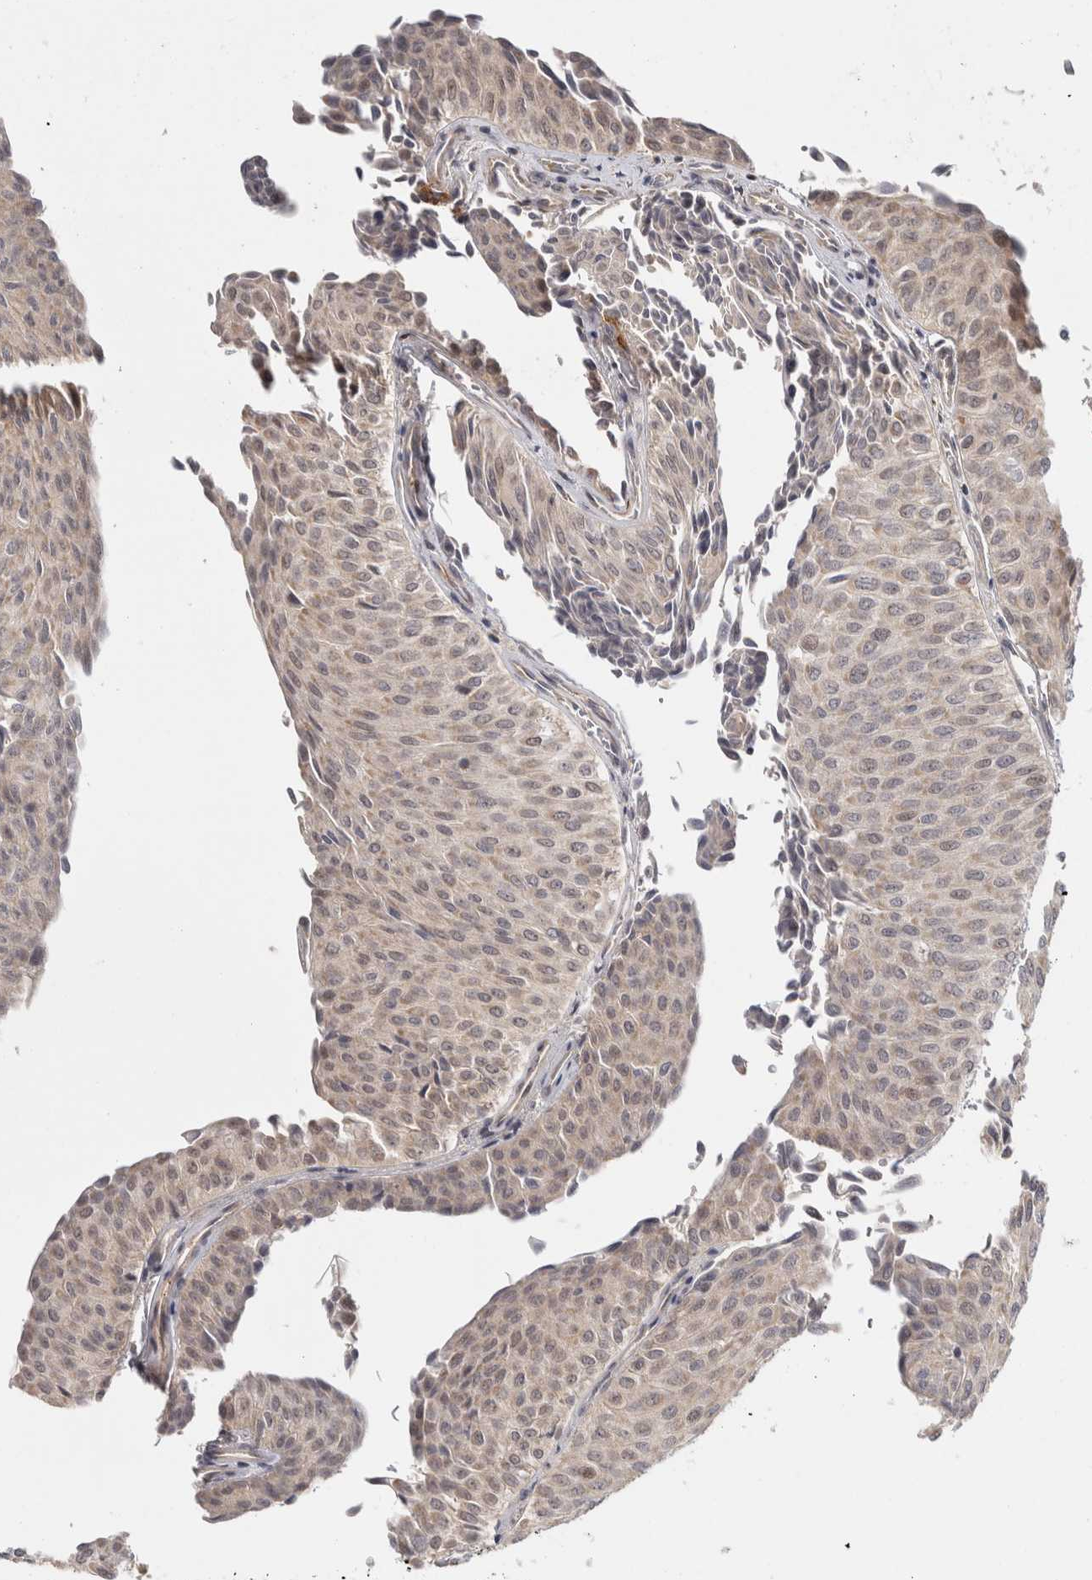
{"staining": {"intensity": "weak", "quantity": ">75%", "location": "cytoplasmic/membranous"}, "tissue": "urothelial cancer", "cell_type": "Tumor cells", "image_type": "cancer", "snomed": [{"axis": "morphology", "description": "Urothelial carcinoma, Low grade"}, {"axis": "topography", "description": "Urinary bladder"}], "caption": "Urothelial carcinoma (low-grade) stained with a brown dye exhibits weak cytoplasmic/membranous positive positivity in about >75% of tumor cells.", "gene": "ZNF318", "patient": {"sex": "male", "age": 78}}